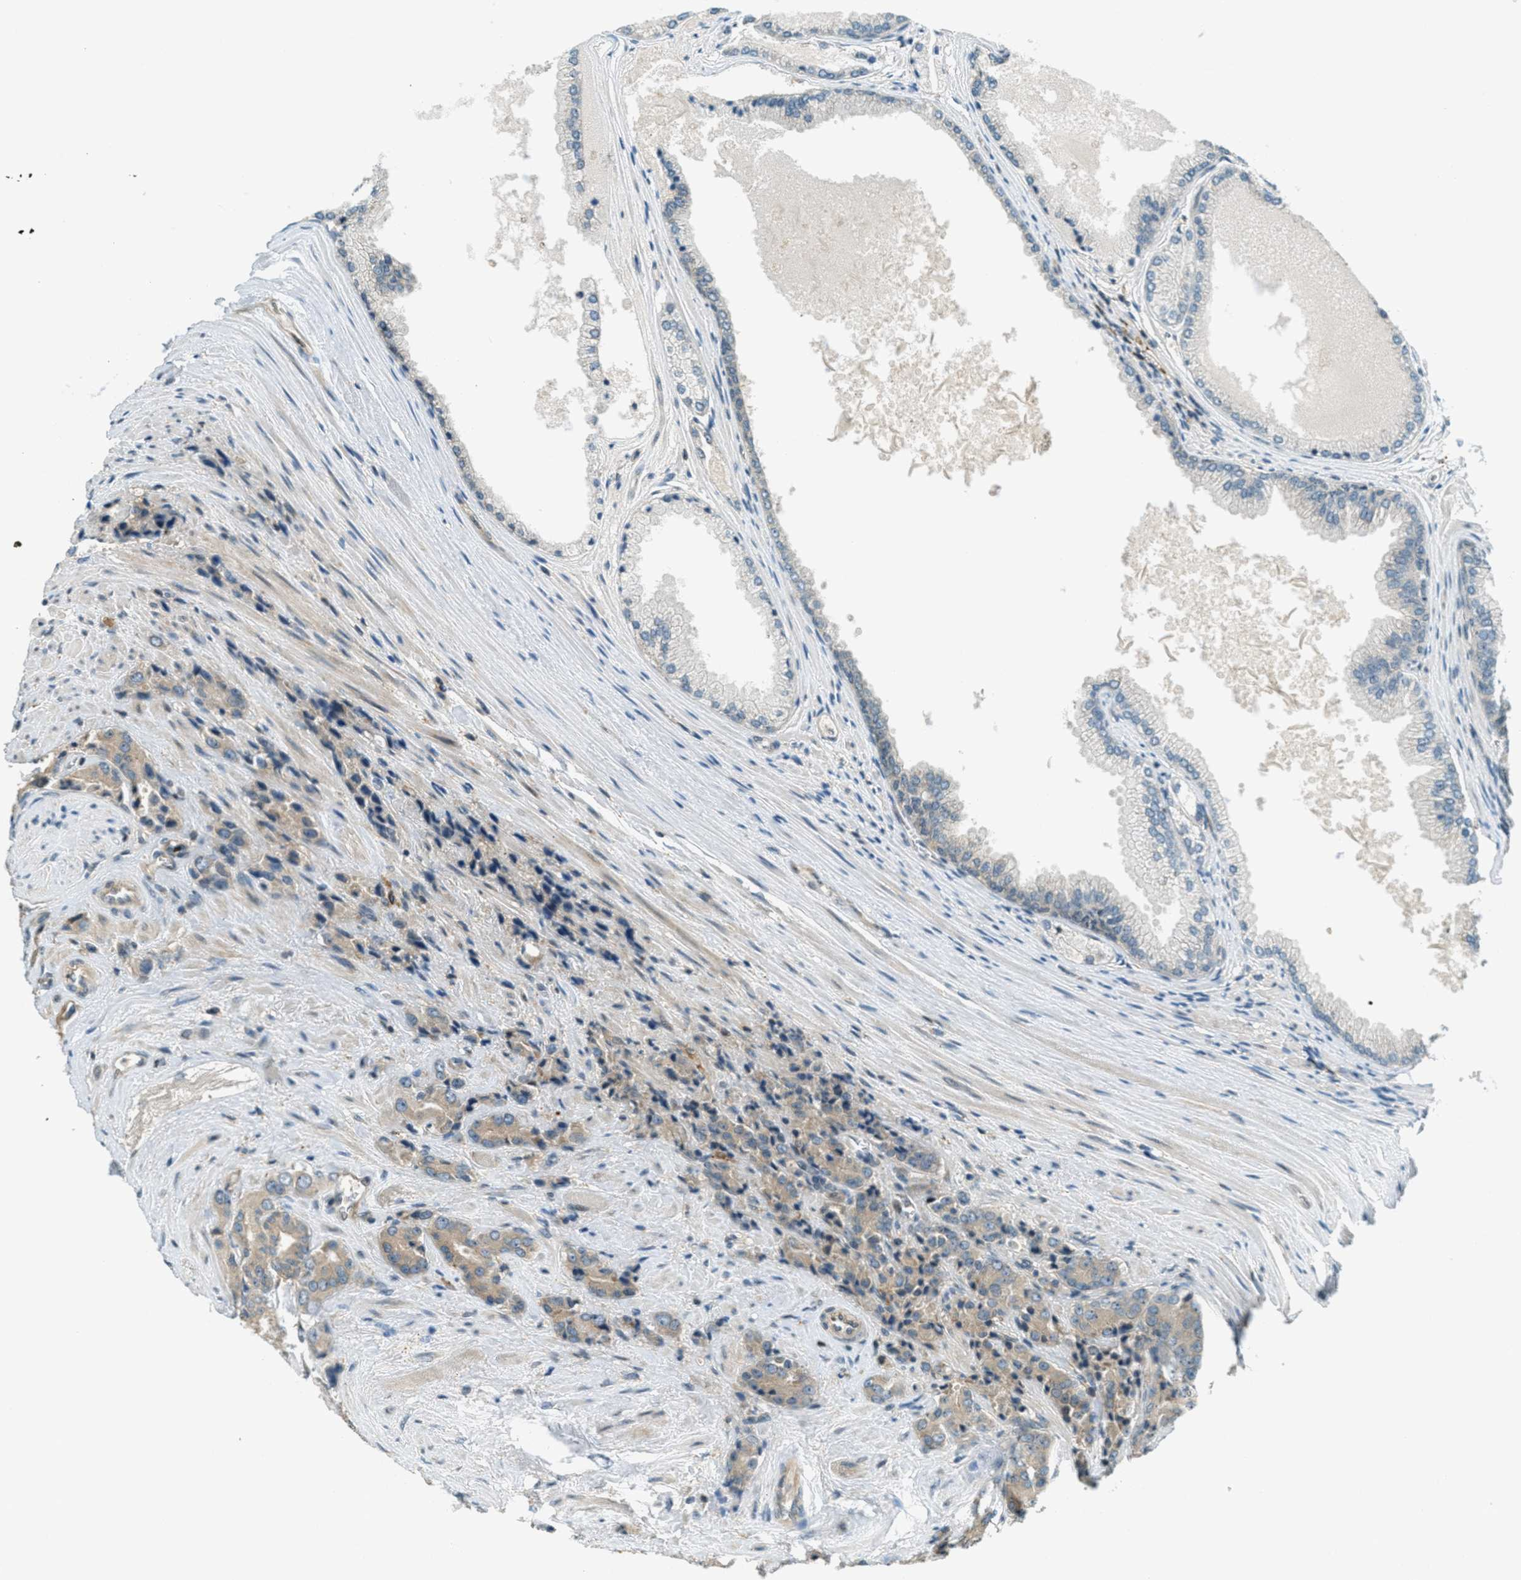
{"staining": {"intensity": "weak", "quantity": ">75%", "location": "cytoplasmic/membranous"}, "tissue": "prostate cancer", "cell_type": "Tumor cells", "image_type": "cancer", "snomed": [{"axis": "morphology", "description": "Adenocarcinoma, High grade"}, {"axis": "topography", "description": "Prostate"}], "caption": "Protein expression analysis of adenocarcinoma (high-grade) (prostate) displays weak cytoplasmic/membranous expression in about >75% of tumor cells. The staining was performed using DAB, with brown indicating positive protein expression. Nuclei are stained blue with hematoxylin.", "gene": "PTPN23", "patient": {"sex": "male", "age": 71}}